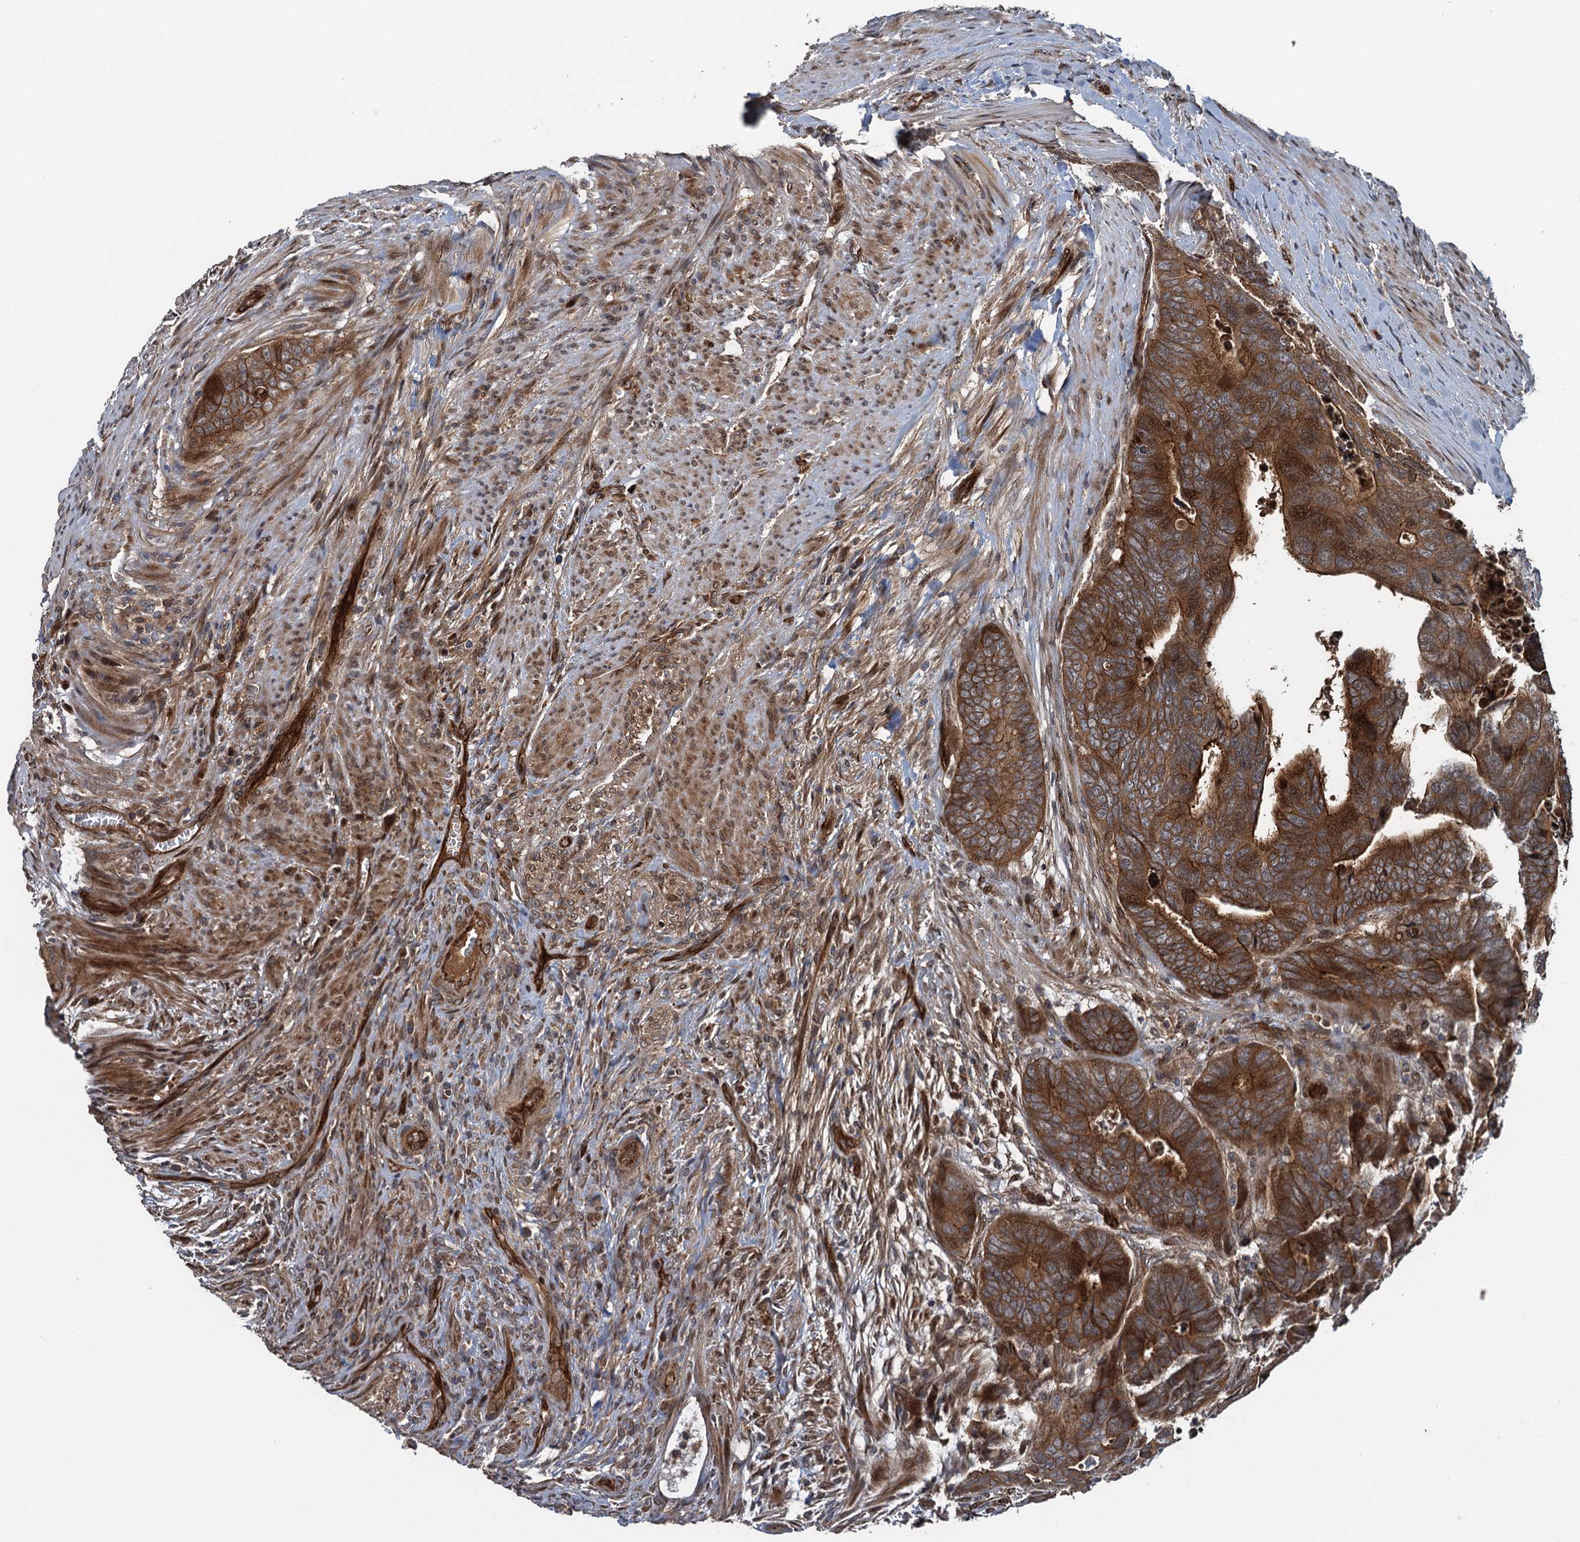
{"staining": {"intensity": "moderate", "quantity": ">75%", "location": "cytoplasmic/membranous"}, "tissue": "colorectal cancer", "cell_type": "Tumor cells", "image_type": "cancer", "snomed": [{"axis": "morphology", "description": "Adenocarcinoma, NOS"}, {"axis": "topography", "description": "Rectum"}], "caption": "This micrograph demonstrates adenocarcinoma (colorectal) stained with immunohistochemistry (IHC) to label a protein in brown. The cytoplasmic/membranous of tumor cells show moderate positivity for the protein. Nuclei are counter-stained blue.", "gene": "RHOBTB1", "patient": {"sex": "female", "age": 78}}